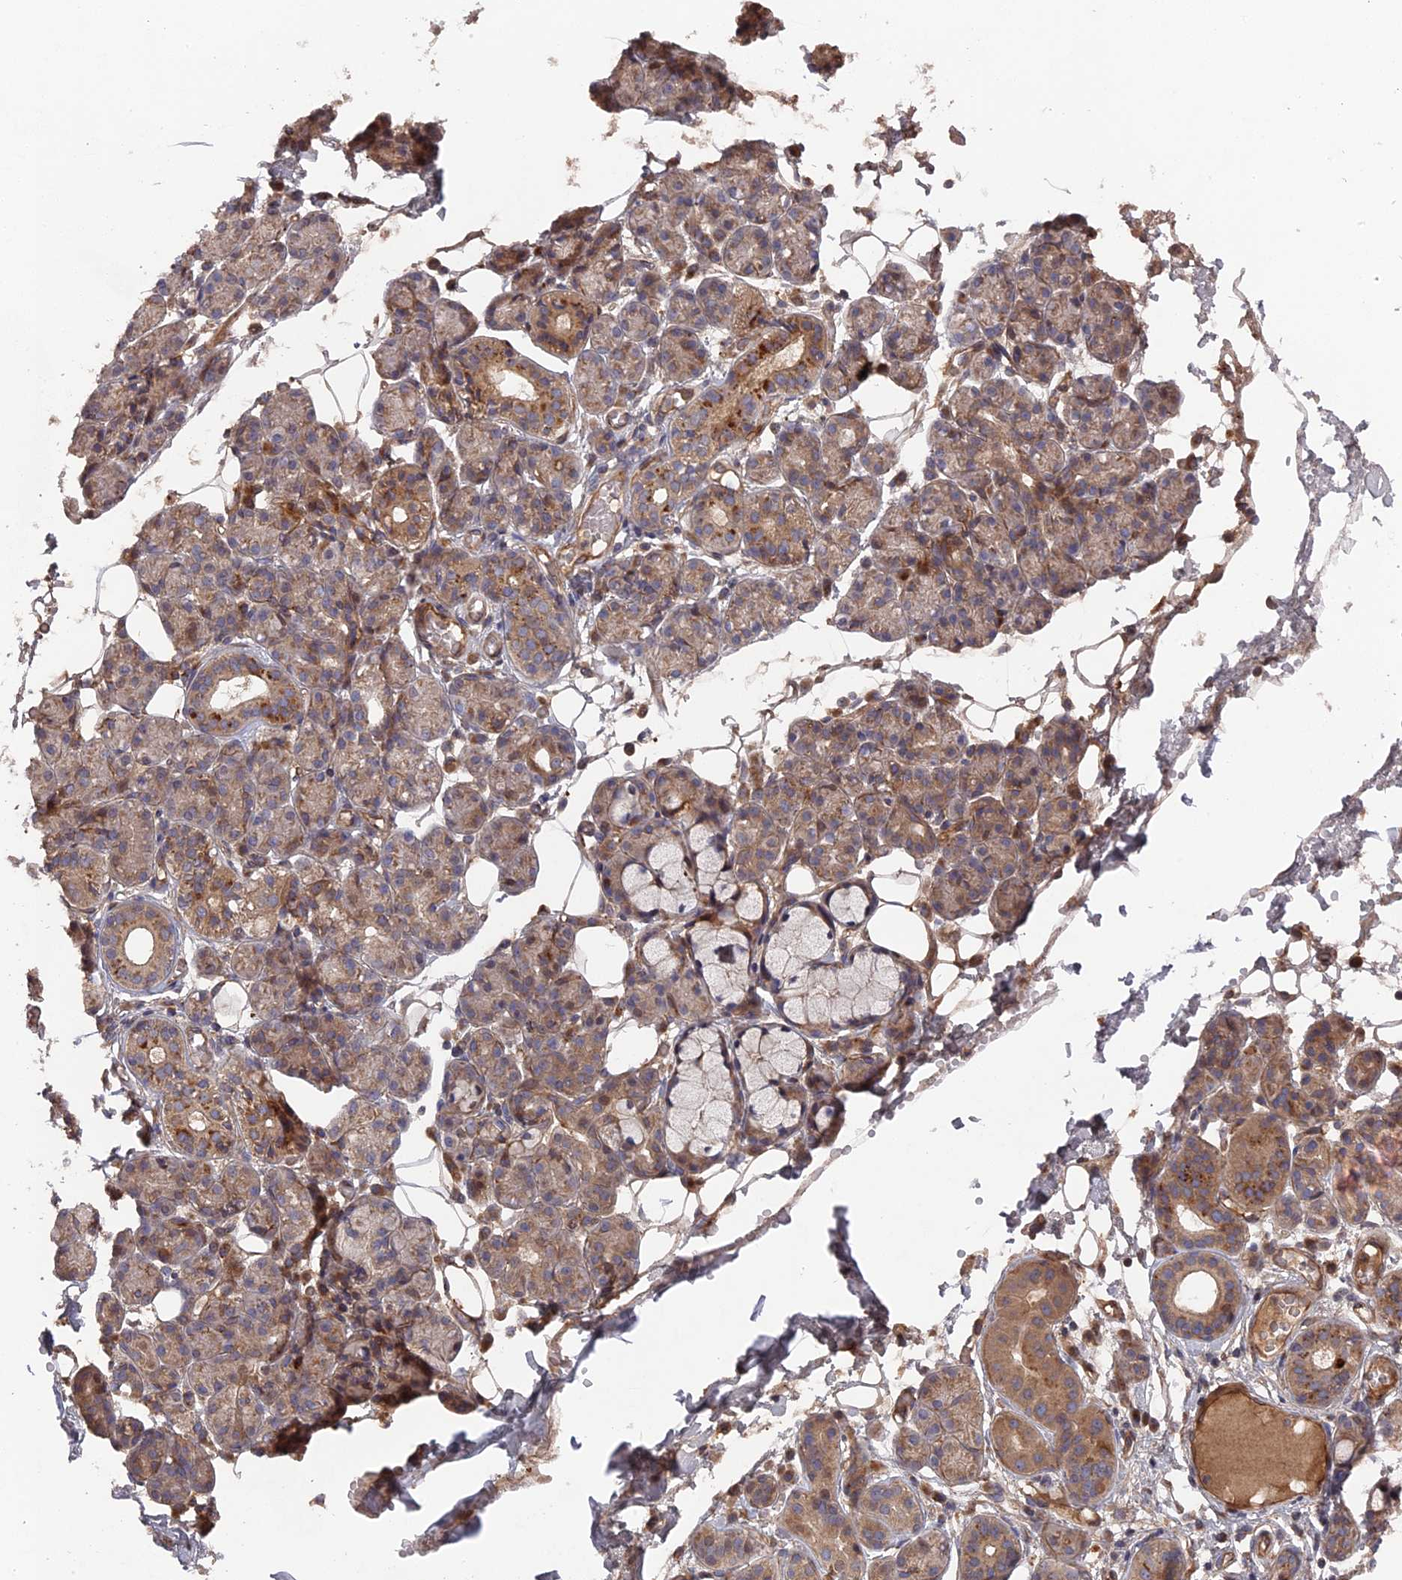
{"staining": {"intensity": "moderate", "quantity": ">75%", "location": "cytoplasmic/membranous"}, "tissue": "salivary gland", "cell_type": "Glandular cells", "image_type": "normal", "snomed": [{"axis": "morphology", "description": "Normal tissue, NOS"}, {"axis": "topography", "description": "Salivary gland"}], "caption": "Brown immunohistochemical staining in unremarkable human salivary gland demonstrates moderate cytoplasmic/membranous positivity in approximately >75% of glandular cells.", "gene": "DEF8", "patient": {"sex": "male", "age": 63}}